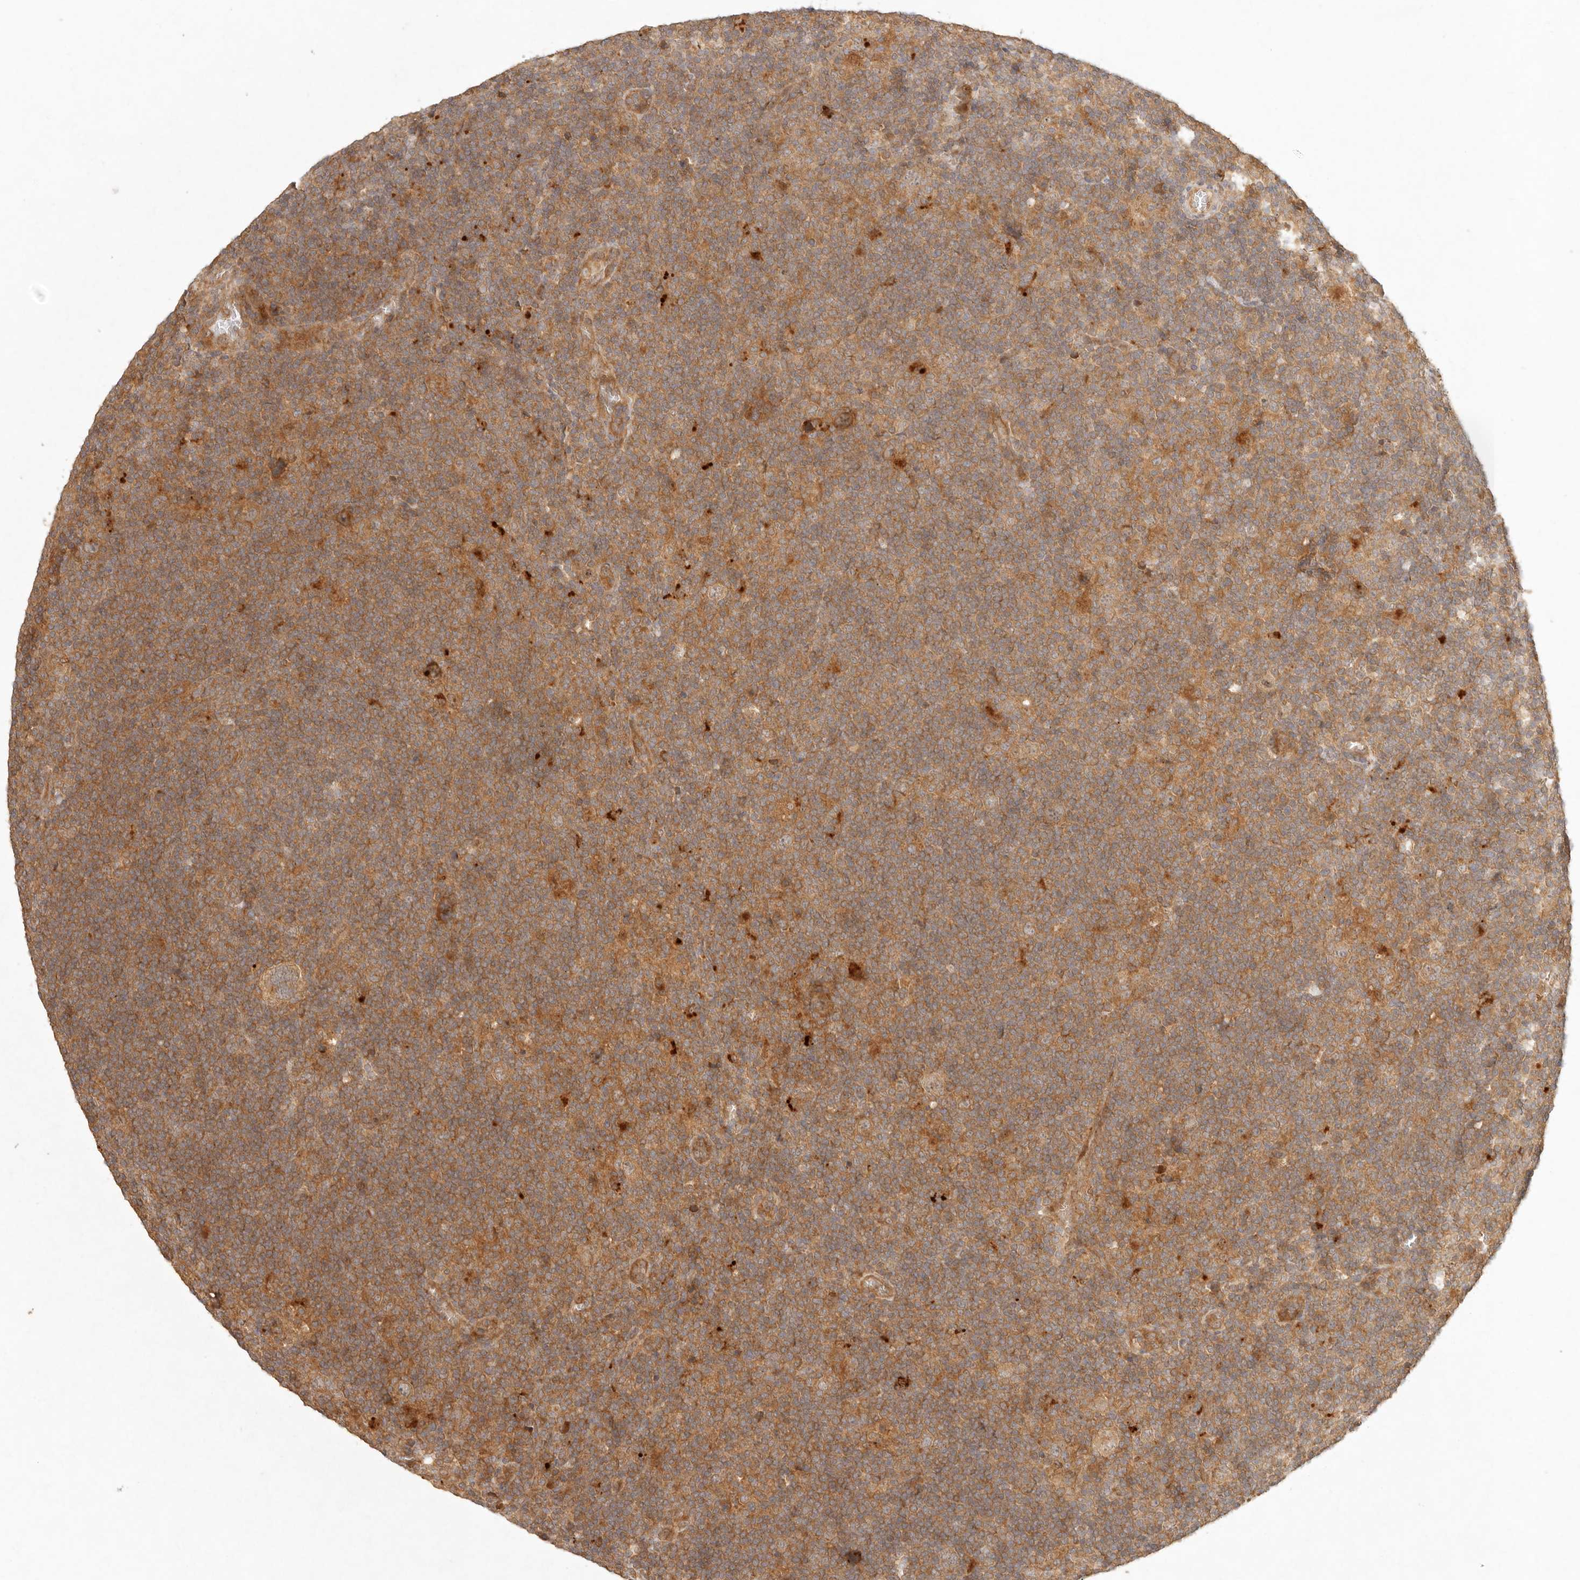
{"staining": {"intensity": "moderate", "quantity": ">75%", "location": "cytoplasmic/membranous"}, "tissue": "lymphoma", "cell_type": "Tumor cells", "image_type": "cancer", "snomed": [{"axis": "morphology", "description": "Hodgkin's disease, NOS"}, {"axis": "topography", "description": "Lymph node"}], "caption": "Lymphoma stained with a protein marker displays moderate staining in tumor cells.", "gene": "ANKRD61", "patient": {"sex": "female", "age": 57}}